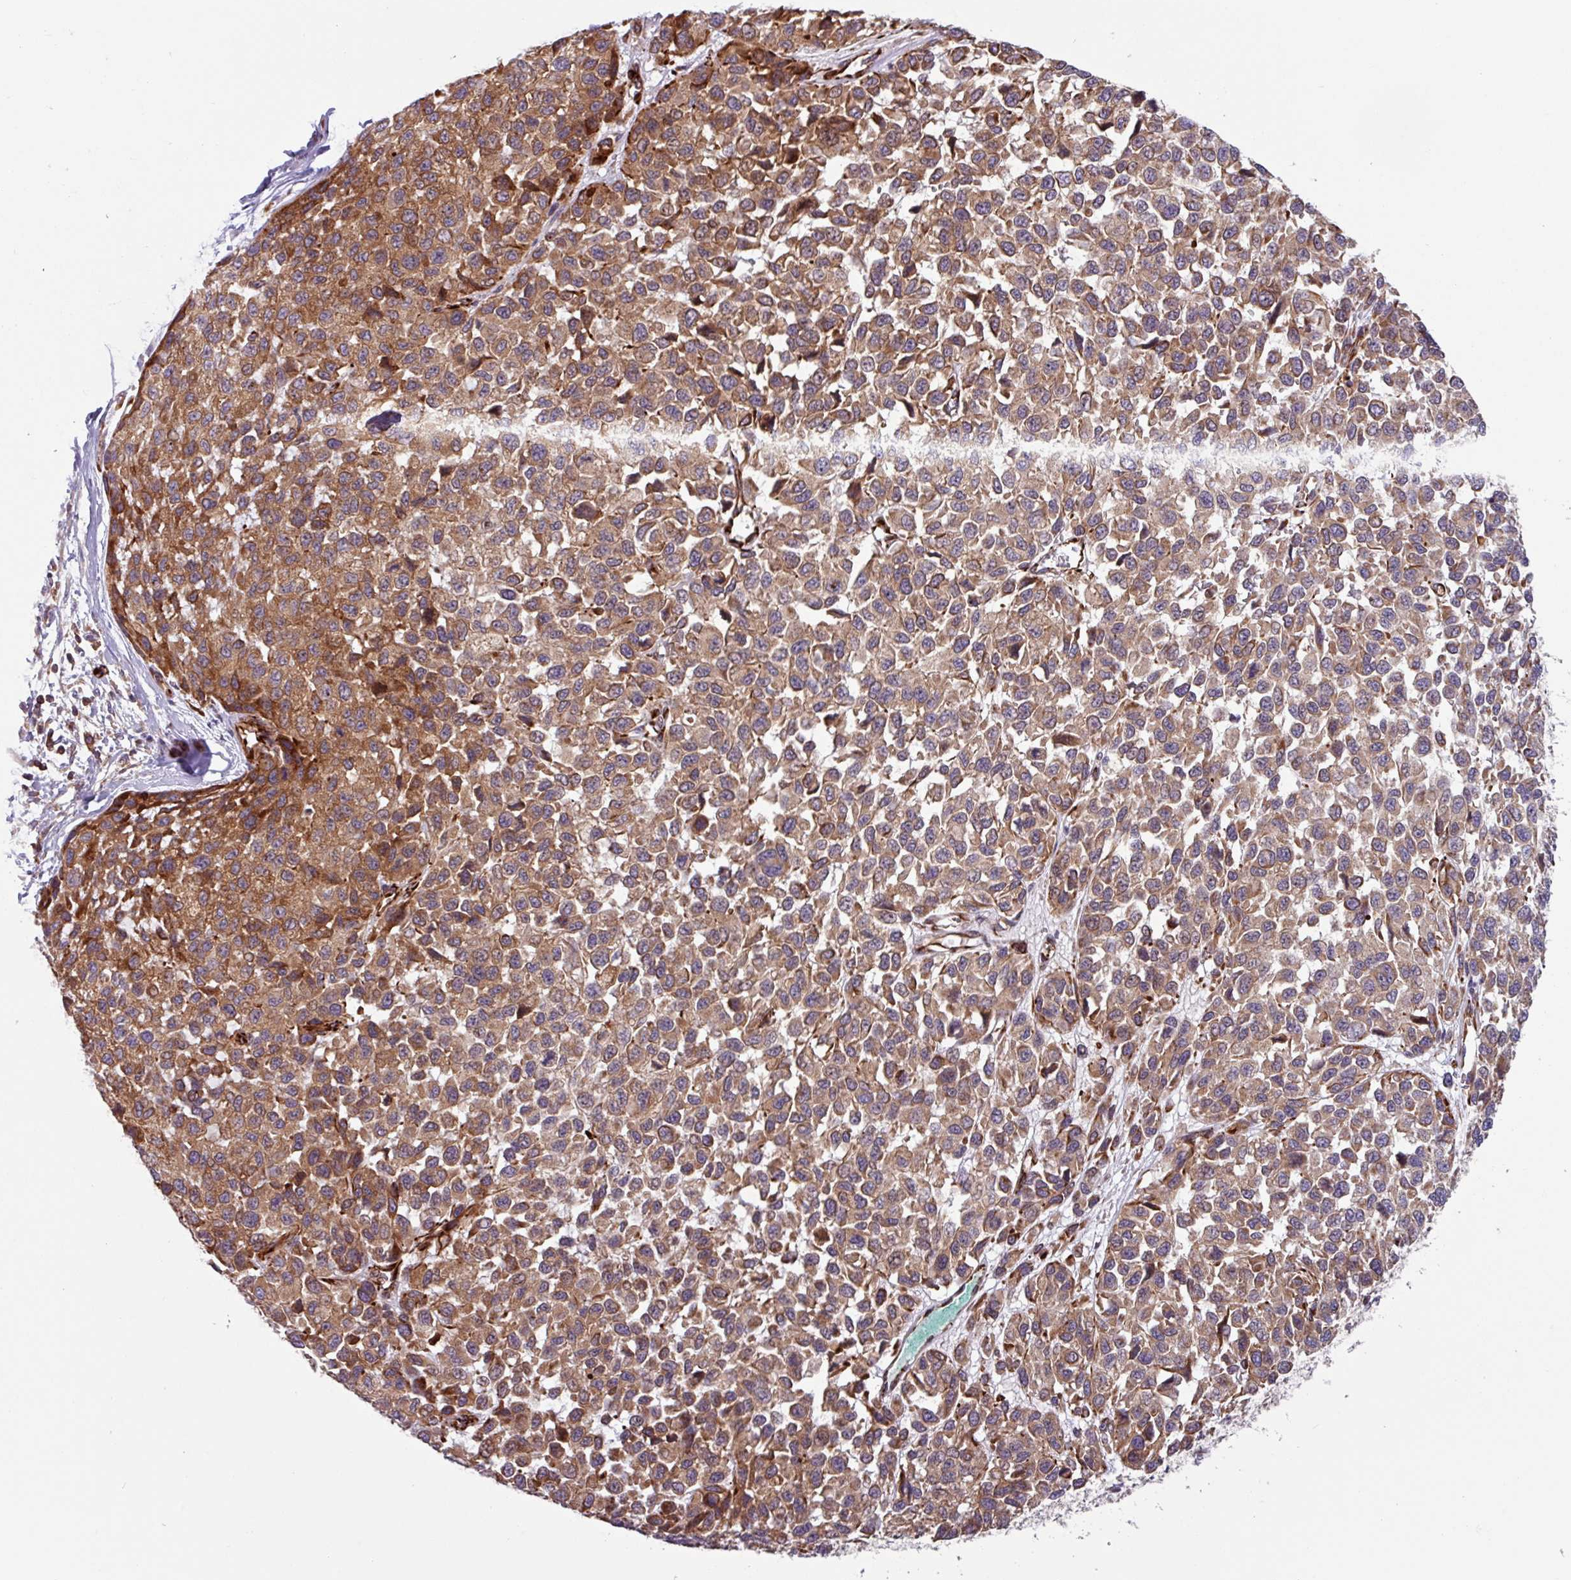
{"staining": {"intensity": "moderate", "quantity": ">75%", "location": "cytoplasmic/membranous"}, "tissue": "melanoma", "cell_type": "Tumor cells", "image_type": "cancer", "snomed": [{"axis": "morphology", "description": "Malignant melanoma, NOS"}, {"axis": "topography", "description": "Skin"}], "caption": "Melanoma tissue reveals moderate cytoplasmic/membranous staining in approximately >75% of tumor cells", "gene": "PLEKHD1", "patient": {"sex": "male", "age": 62}}